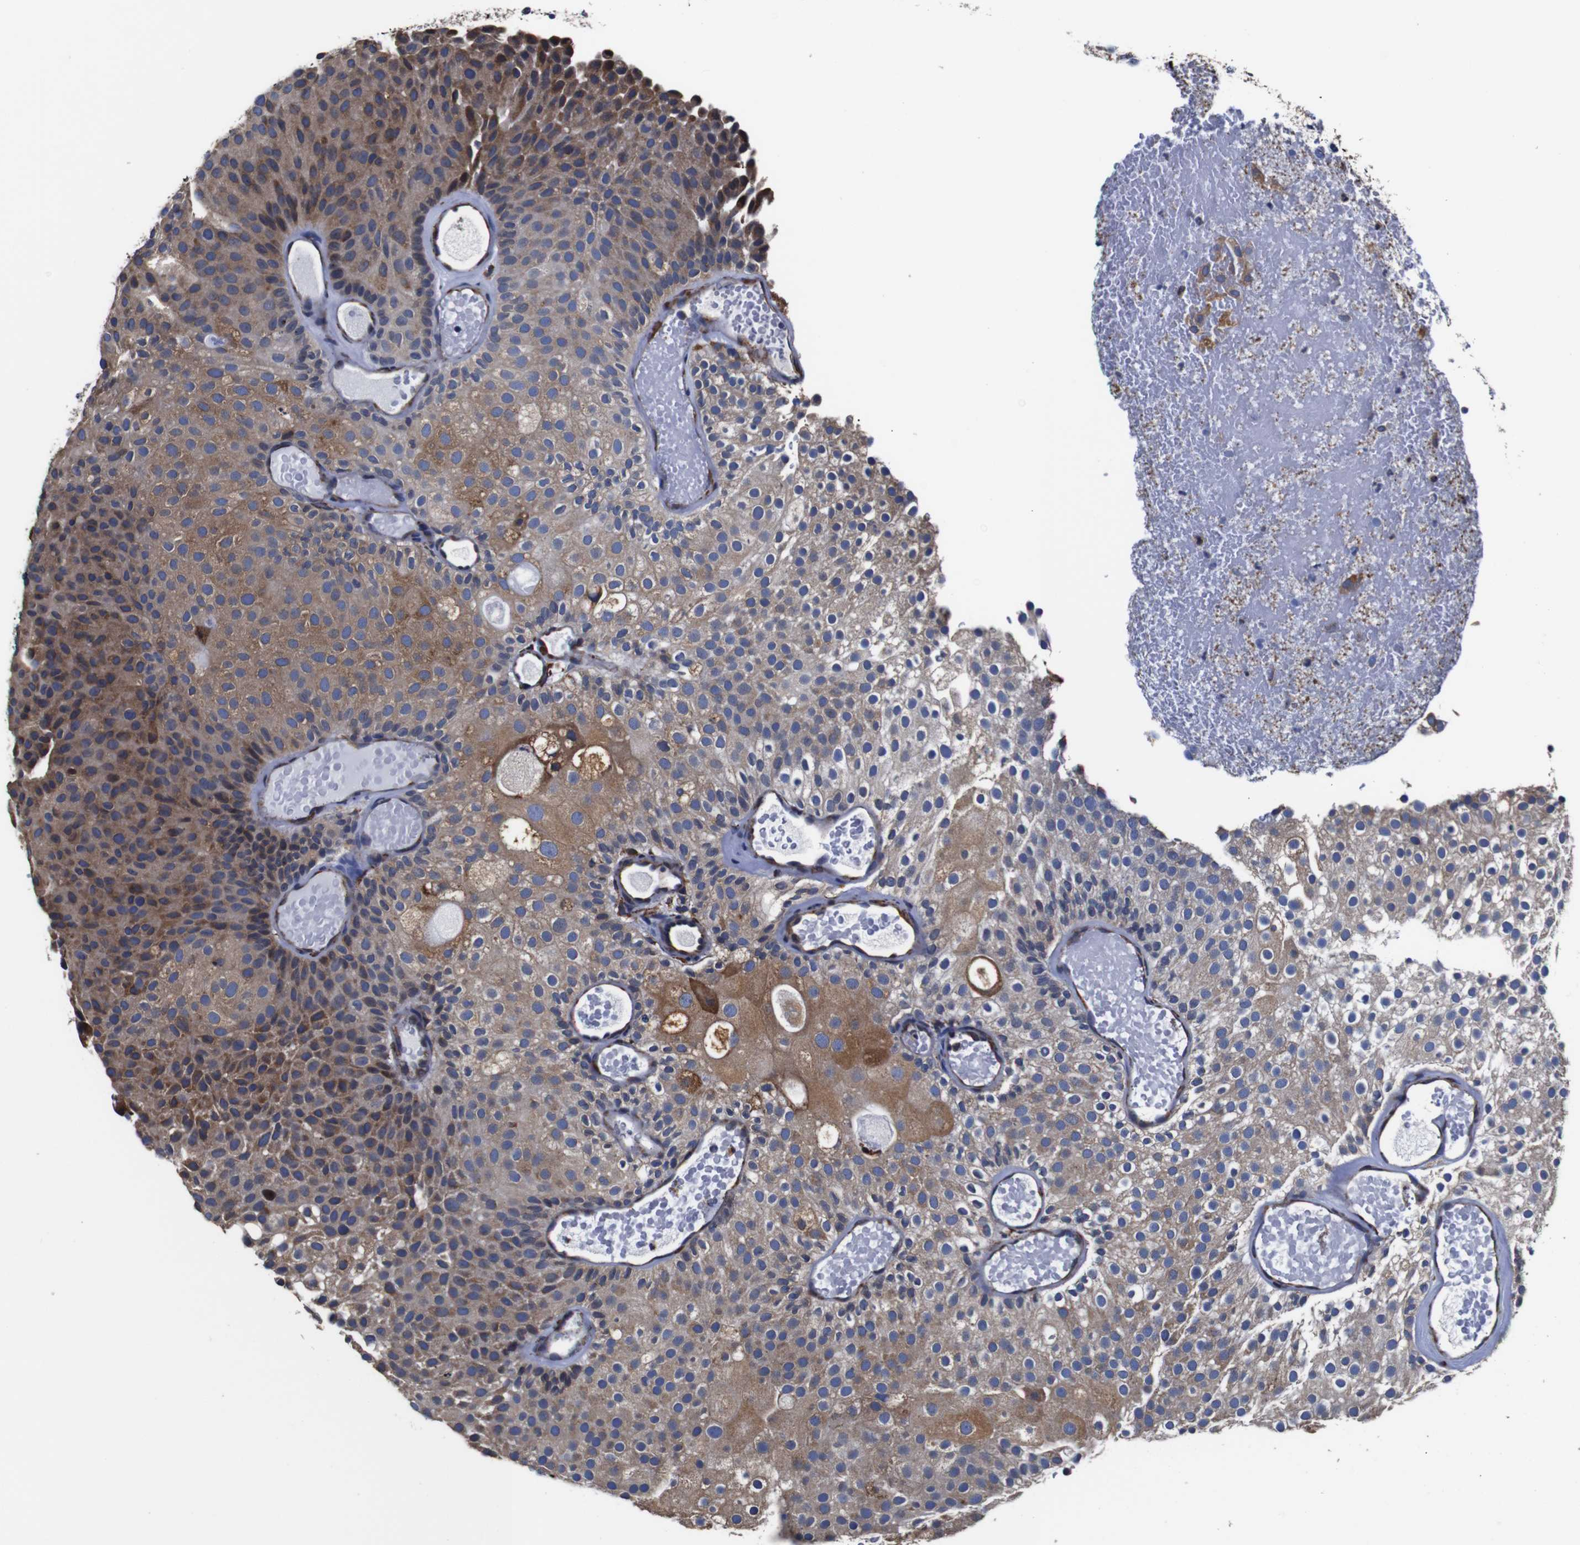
{"staining": {"intensity": "moderate", "quantity": "25%-75%", "location": "cytoplasmic/membranous"}, "tissue": "urothelial cancer", "cell_type": "Tumor cells", "image_type": "cancer", "snomed": [{"axis": "morphology", "description": "Urothelial carcinoma, Low grade"}, {"axis": "topography", "description": "Urinary bladder"}], "caption": "Immunohistochemistry (DAB (3,3'-diaminobenzidine)) staining of urothelial cancer shows moderate cytoplasmic/membranous protein expression in about 25%-75% of tumor cells.", "gene": "PPIB", "patient": {"sex": "male", "age": 78}}